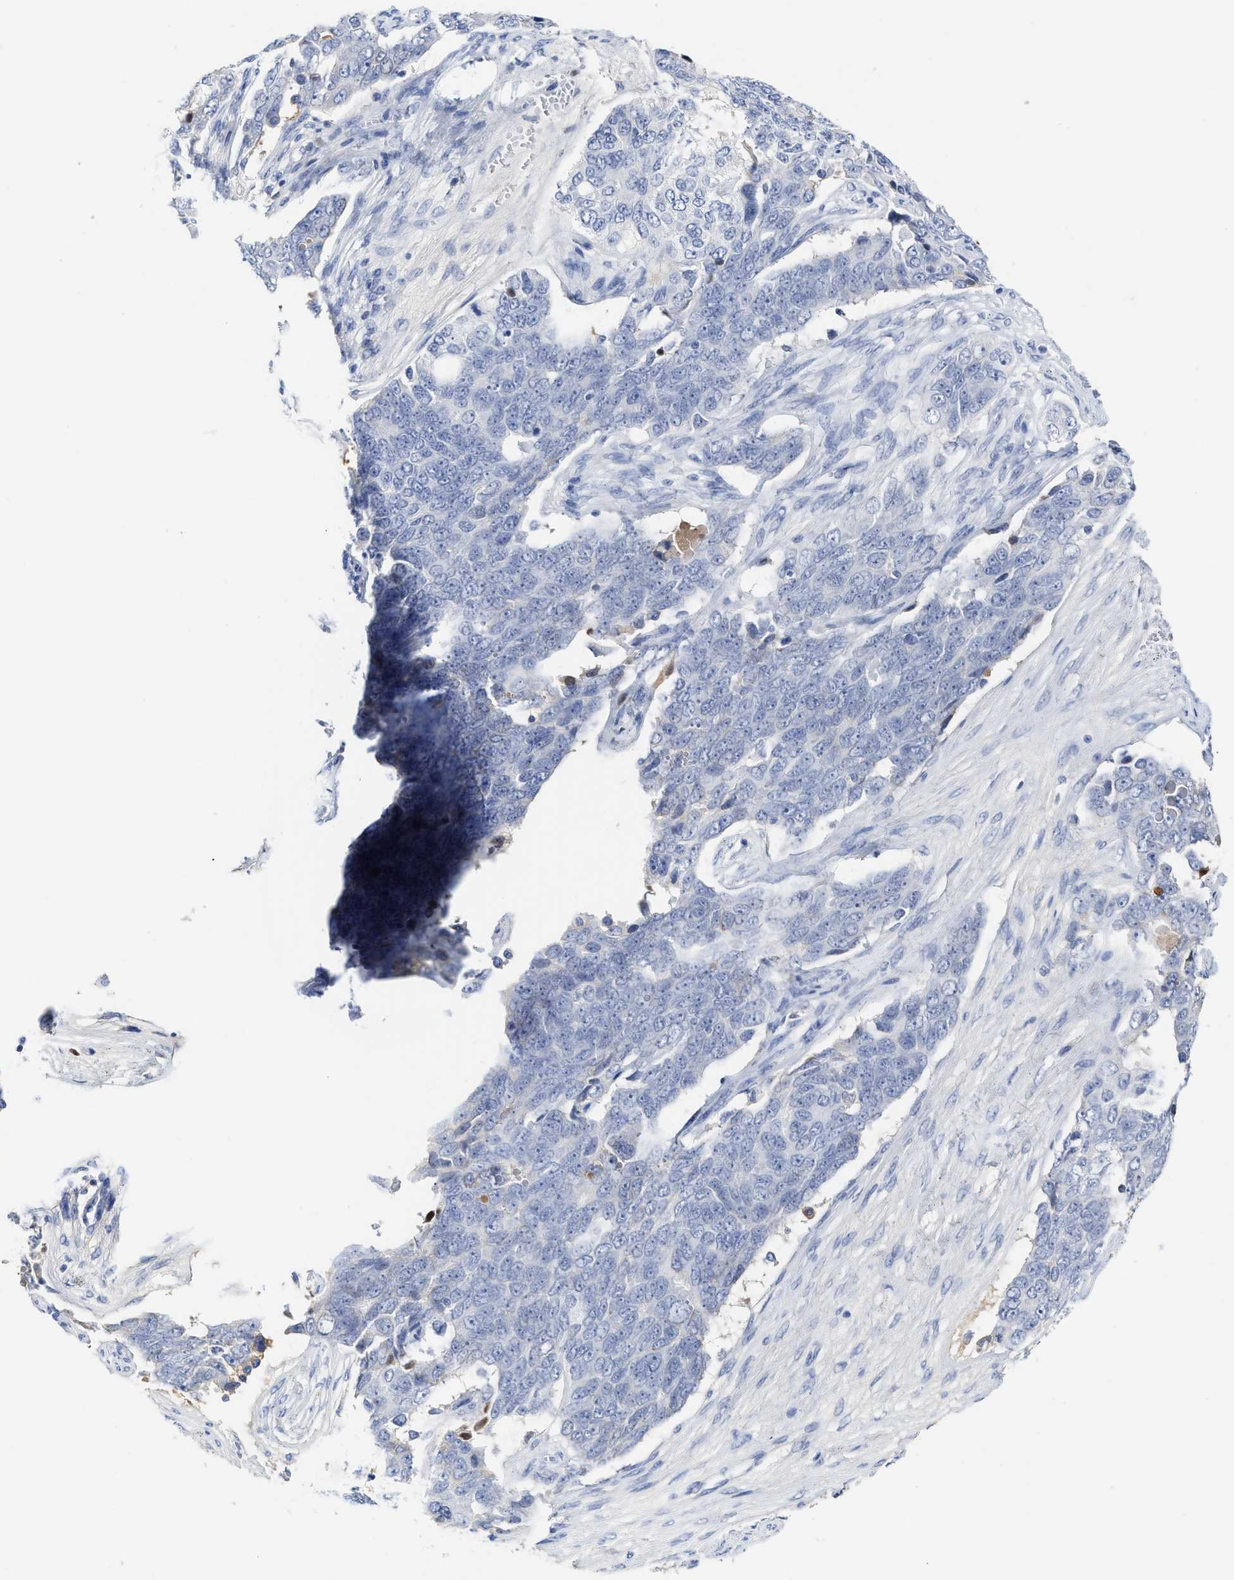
{"staining": {"intensity": "negative", "quantity": "none", "location": "none"}, "tissue": "ovarian cancer", "cell_type": "Tumor cells", "image_type": "cancer", "snomed": [{"axis": "morphology", "description": "Carcinoma, endometroid"}, {"axis": "topography", "description": "Ovary"}], "caption": "IHC of ovarian cancer (endometroid carcinoma) shows no staining in tumor cells.", "gene": "C2", "patient": {"sex": "female", "age": 51}}